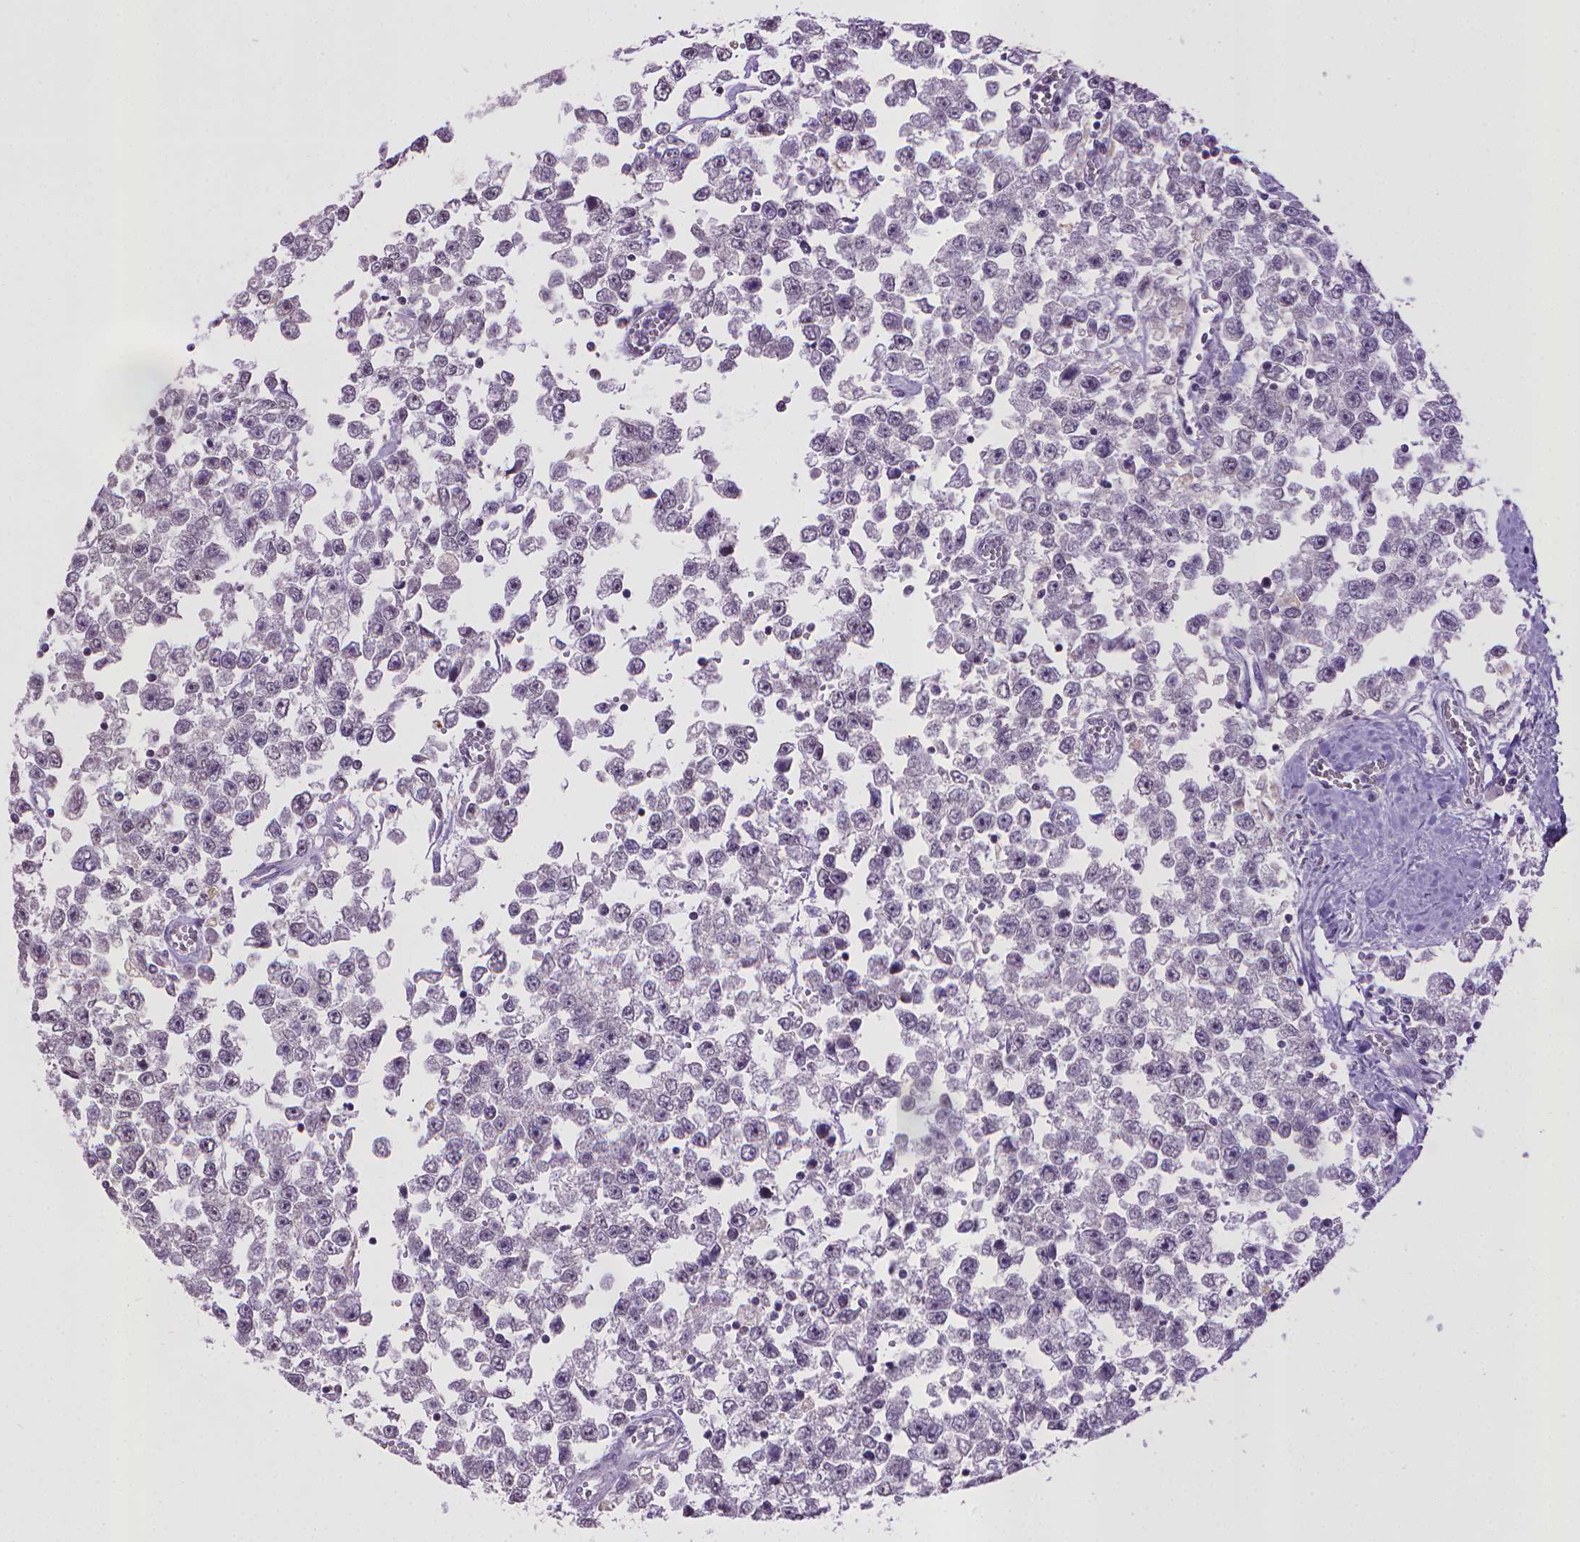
{"staining": {"intensity": "negative", "quantity": "none", "location": "none"}, "tissue": "testis cancer", "cell_type": "Tumor cells", "image_type": "cancer", "snomed": [{"axis": "morphology", "description": "Seminoma, NOS"}, {"axis": "topography", "description": "Testis"}], "caption": "This is an immunohistochemistry (IHC) histopathology image of testis seminoma. There is no expression in tumor cells.", "gene": "KMO", "patient": {"sex": "male", "age": 34}}